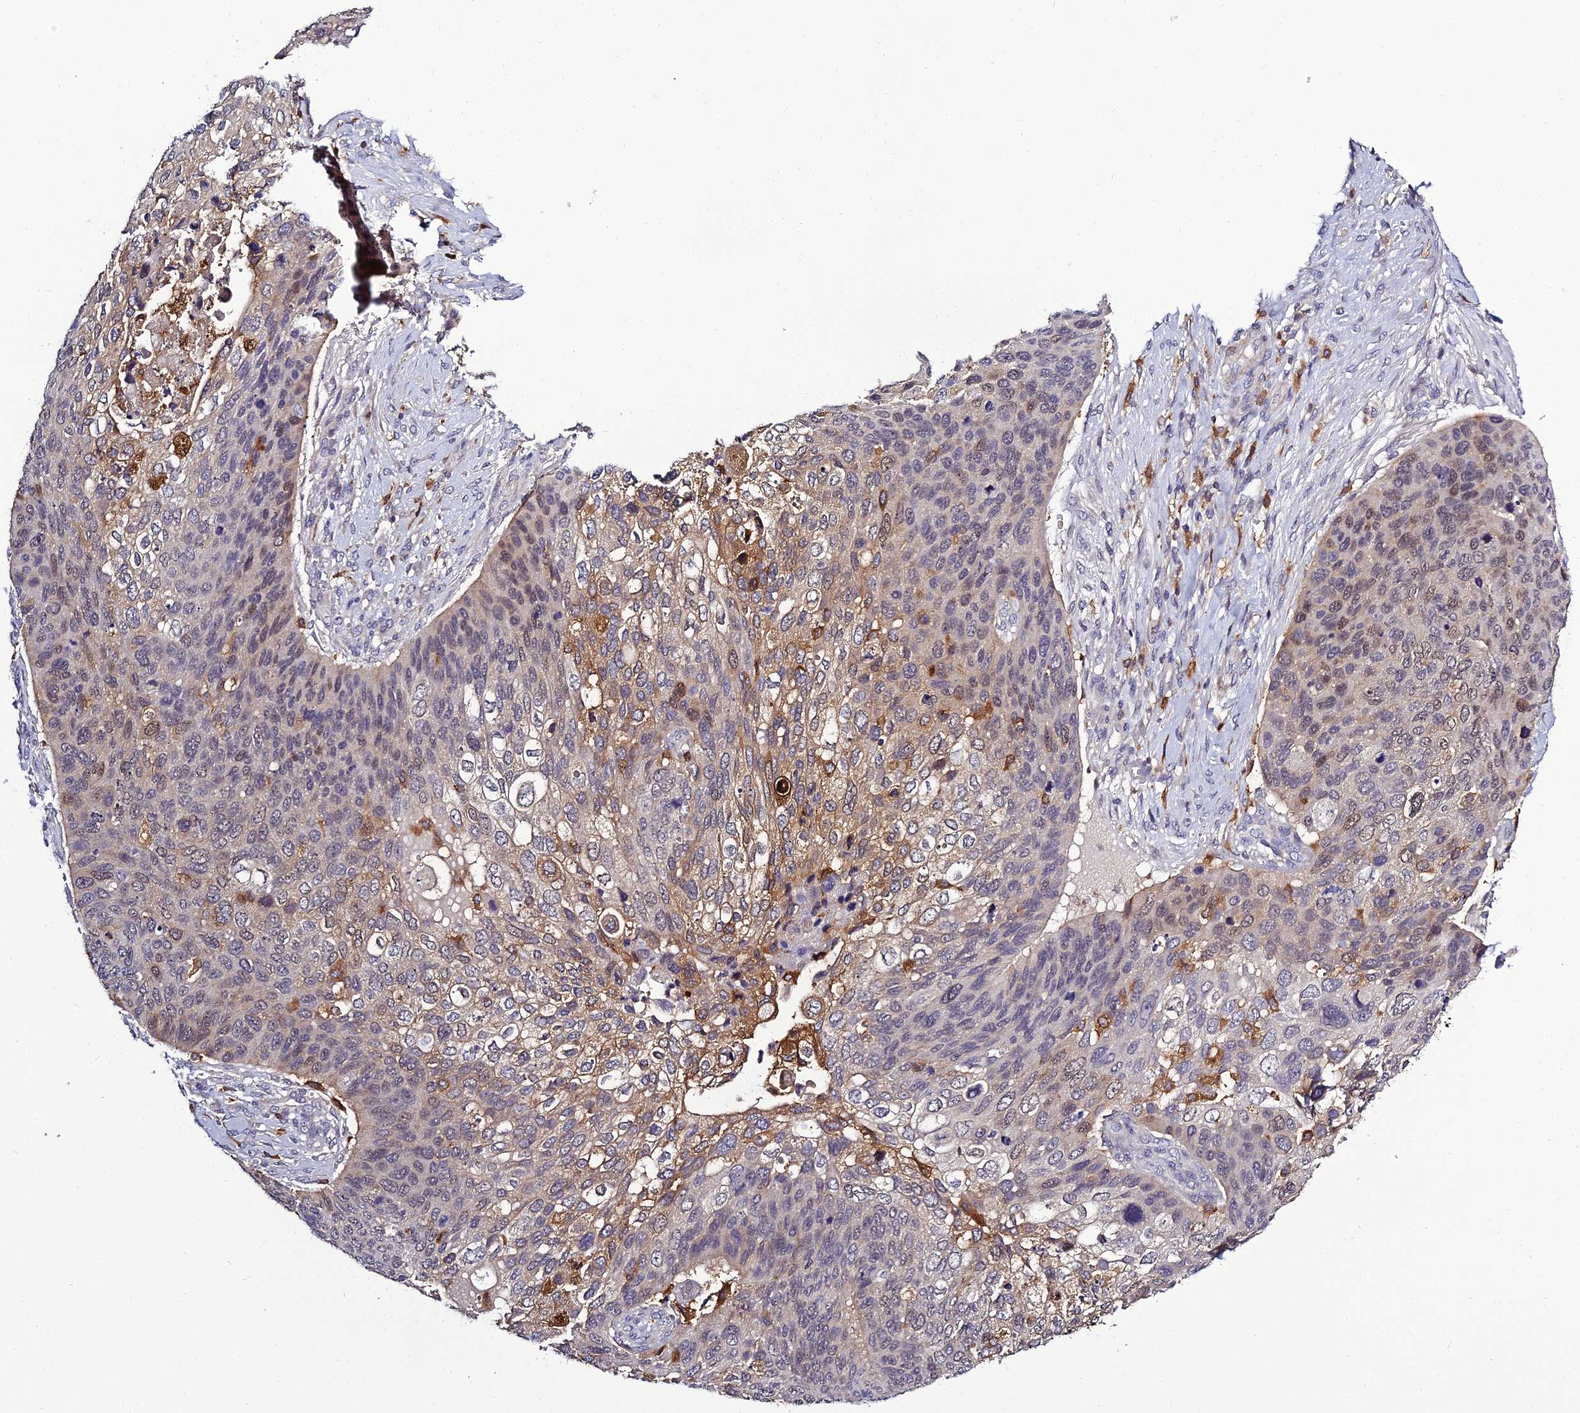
{"staining": {"intensity": "moderate", "quantity": "<25%", "location": "cytoplasmic/membranous,nuclear"}, "tissue": "skin cancer", "cell_type": "Tumor cells", "image_type": "cancer", "snomed": [{"axis": "morphology", "description": "Basal cell carcinoma"}, {"axis": "topography", "description": "Skin"}], "caption": "Human basal cell carcinoma (skin) stained with a protein marker exhibits moderate staining in tumor cells.", "gene": "IL4I1", "patient": {"sex": "female", "age": 74}}